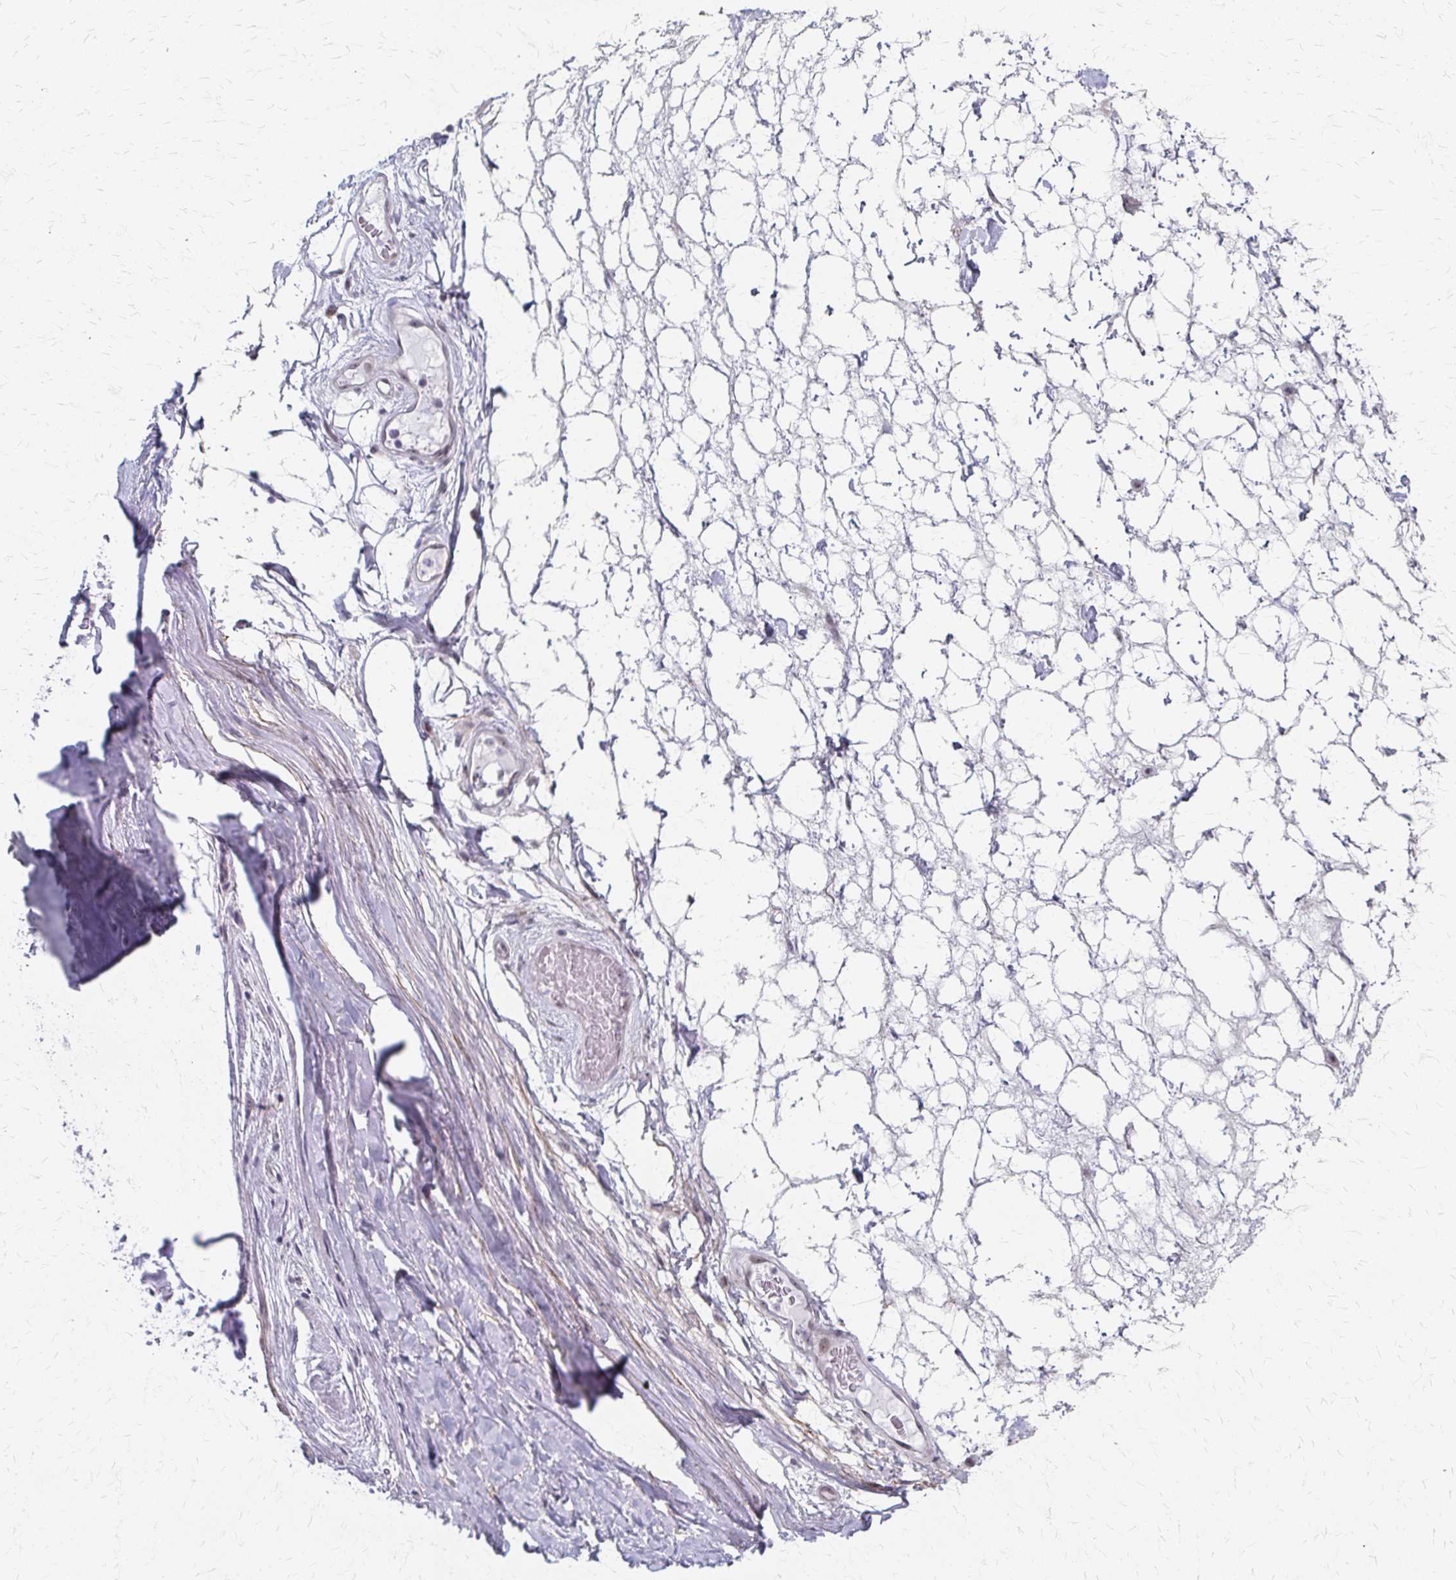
{"staining": {"intensity": "moderate", "quantity": "25%-75%", "location": "nuclear"}, "tissue": "adipose tissue", "cell_type": "Adipocytes", "image_type": "normal", "snomed": [{"axis": "morphology", "description": "Normal tissue, NOS"}, {"axis": "topography", "description": "Lymph node"}, {"axis": "topography", "description": "Cartilage tissue"}, {"axis": "topography", "description": "Nasopharynx"}], "caption": "Protein staining shows moderate nuclear expression in about 25%-75% of adipocytes in benign adipose tissue.", "gene": "PES1", "patient": {"sex": "male", "age": 63}}